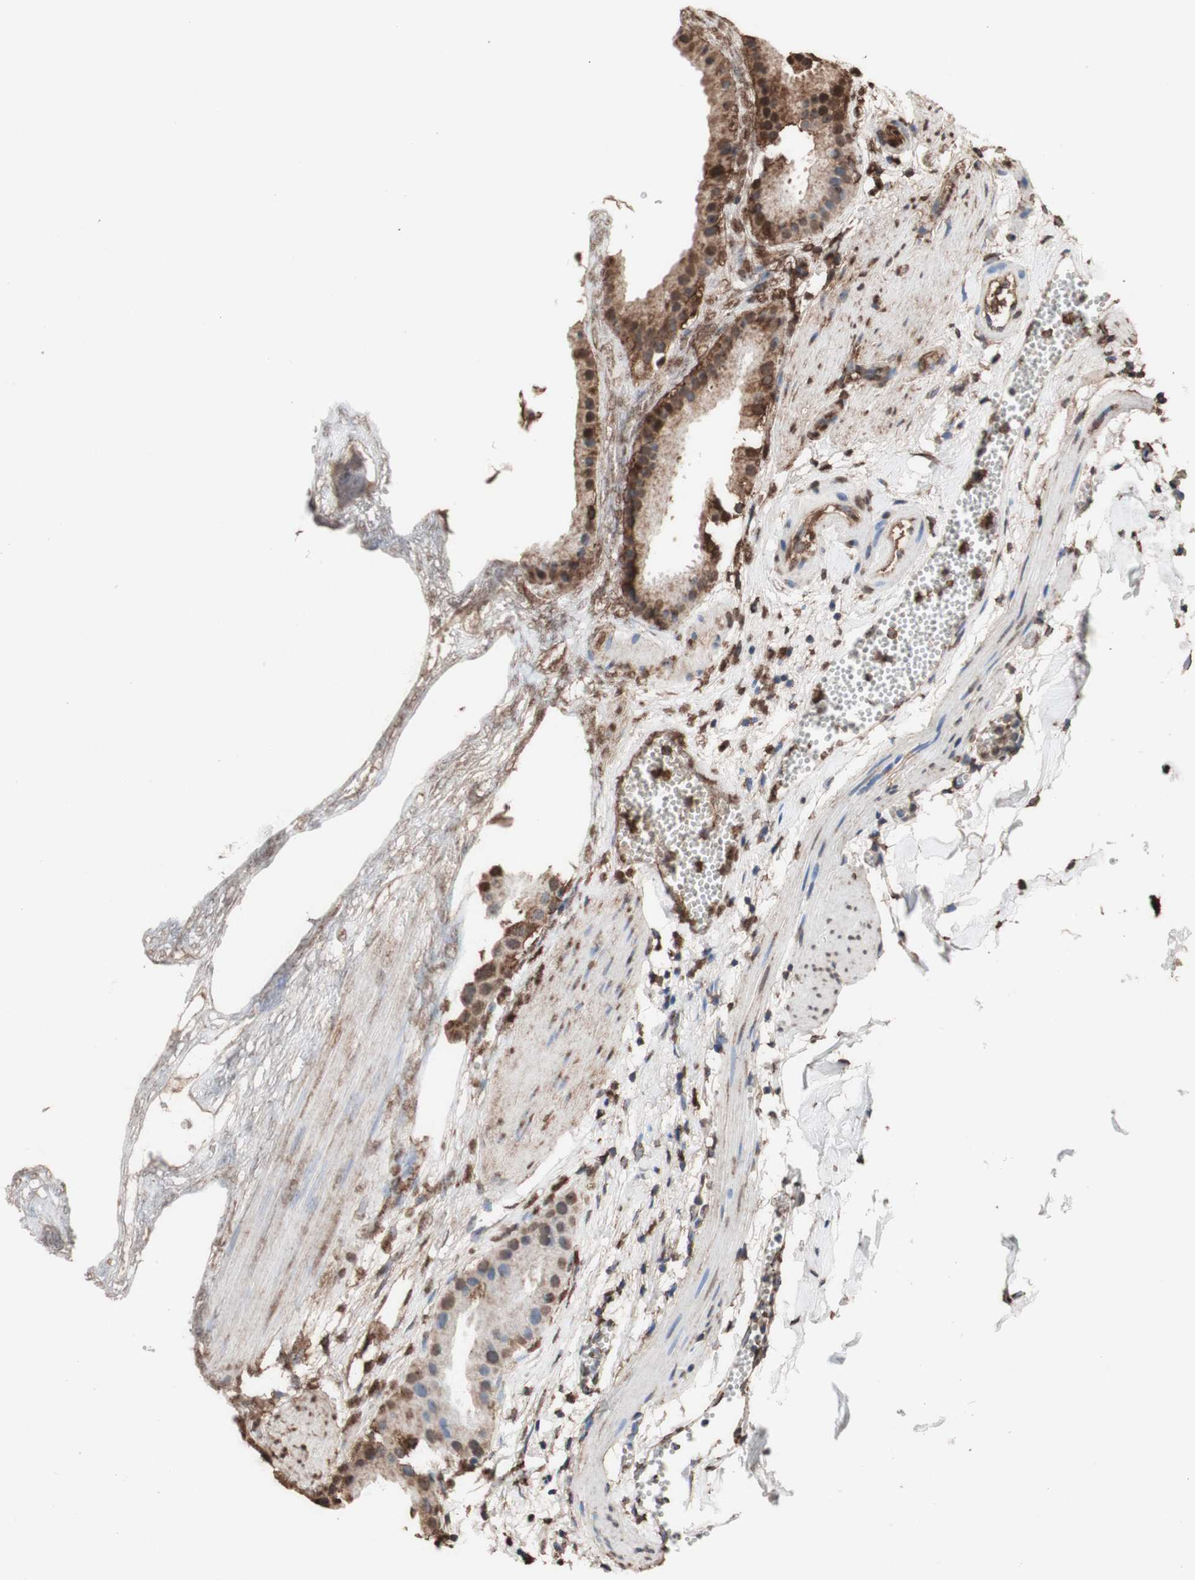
{"staining": {"intensity": "strong", "quantity": ">75%", "location": "cytoplasmic/membranous,nuclear"}, "tissue": "gallbladder", "cell_type": "Glandular cells", "image_type": "normal", "snomed": [{"axis": "morphology", "description": "Normal tissue, NOS"}, {"axis": "topography", "description": "Gallbladder"}], "caption": "Human gallbladder stained for a protein (brown) exhibits strong cytoplasmic/membranous,nuclear positive positivity in about >75% of glandular cells.", "gene": "PIDD1", "patient": {"sex": "female", "age": 64}}